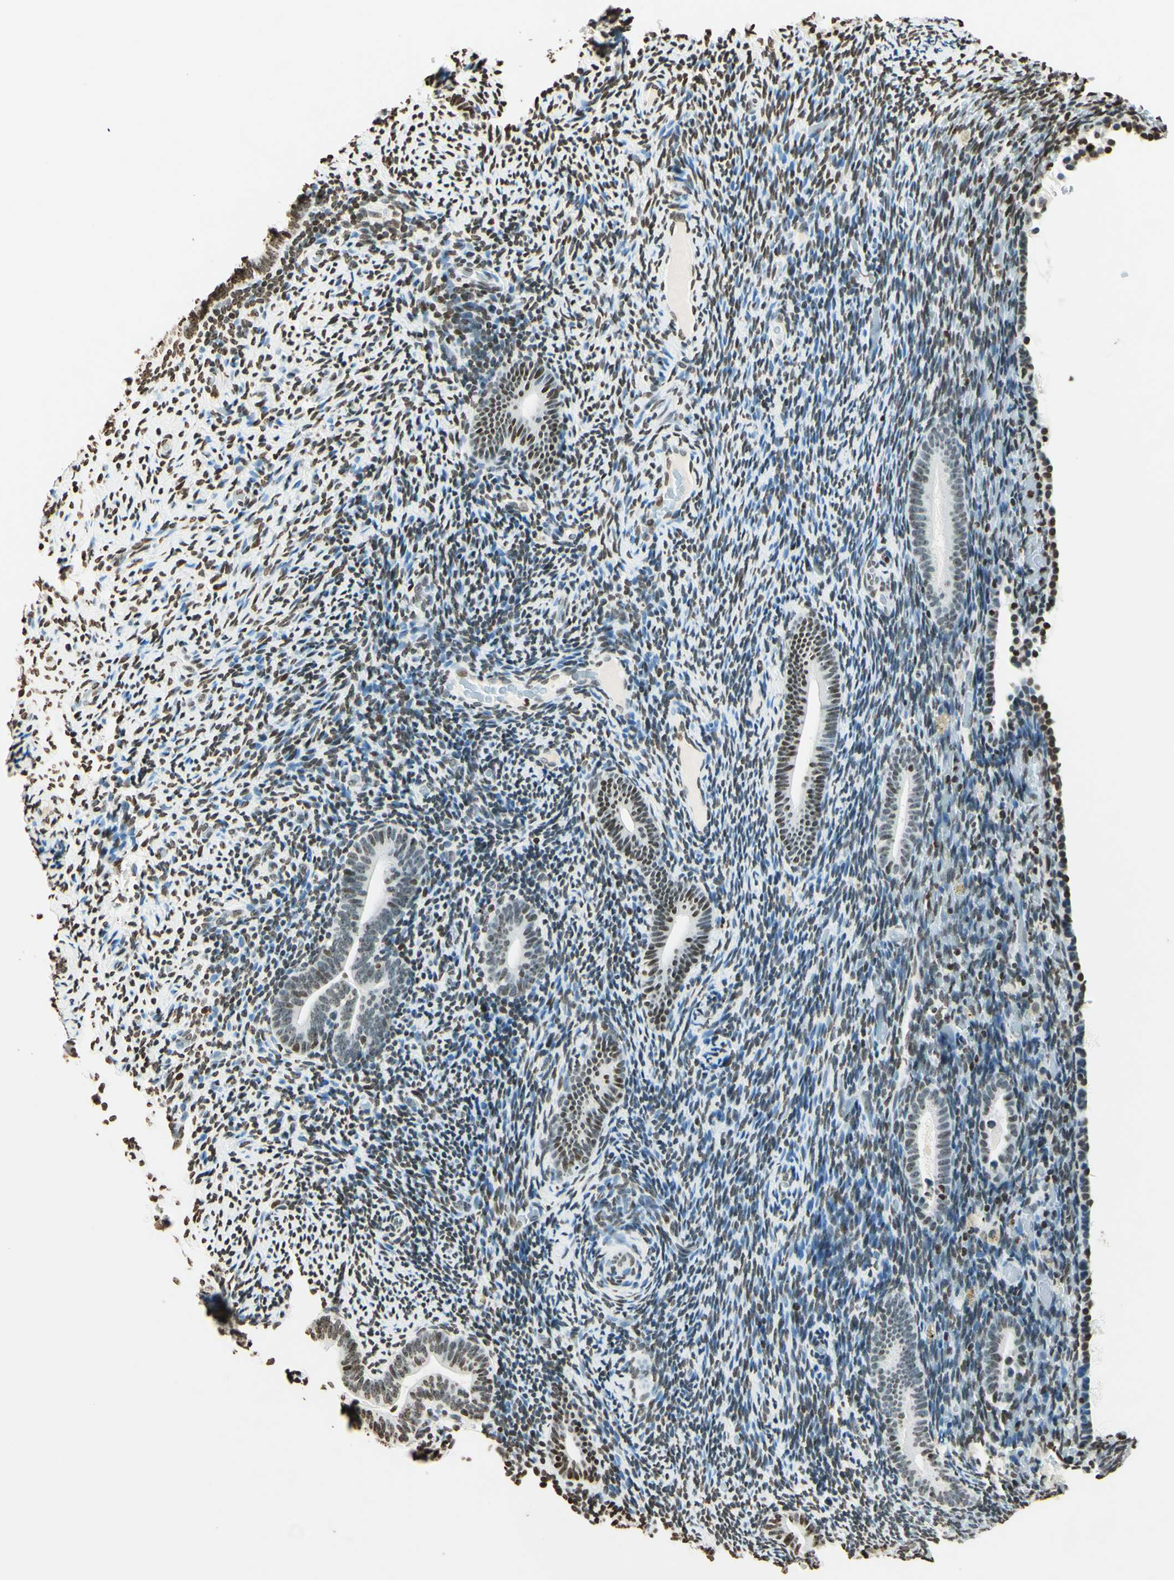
{"staining": {"intensity": "moderate", "quantity": "25%-75%", "location": "nuclear"}, "tissue": "endometrium", "cell_type": "Cells in endometrial stroma", "image_type": "normal", "snomed": [{"axis": "morphology", "description": "Normal tissue, NOS"}, {"axis": "topography", "description": "Endometrium"}], "caption": "High-power microscopy captured an immunohistochemistry (IHC) photomicrograph of normal endometrium, revealing moderate nuclear staining in about 25%-75% of cells in endometrial stroma.", "gene": "MSH2", "patient": {"sex": "female", "age": 51}}